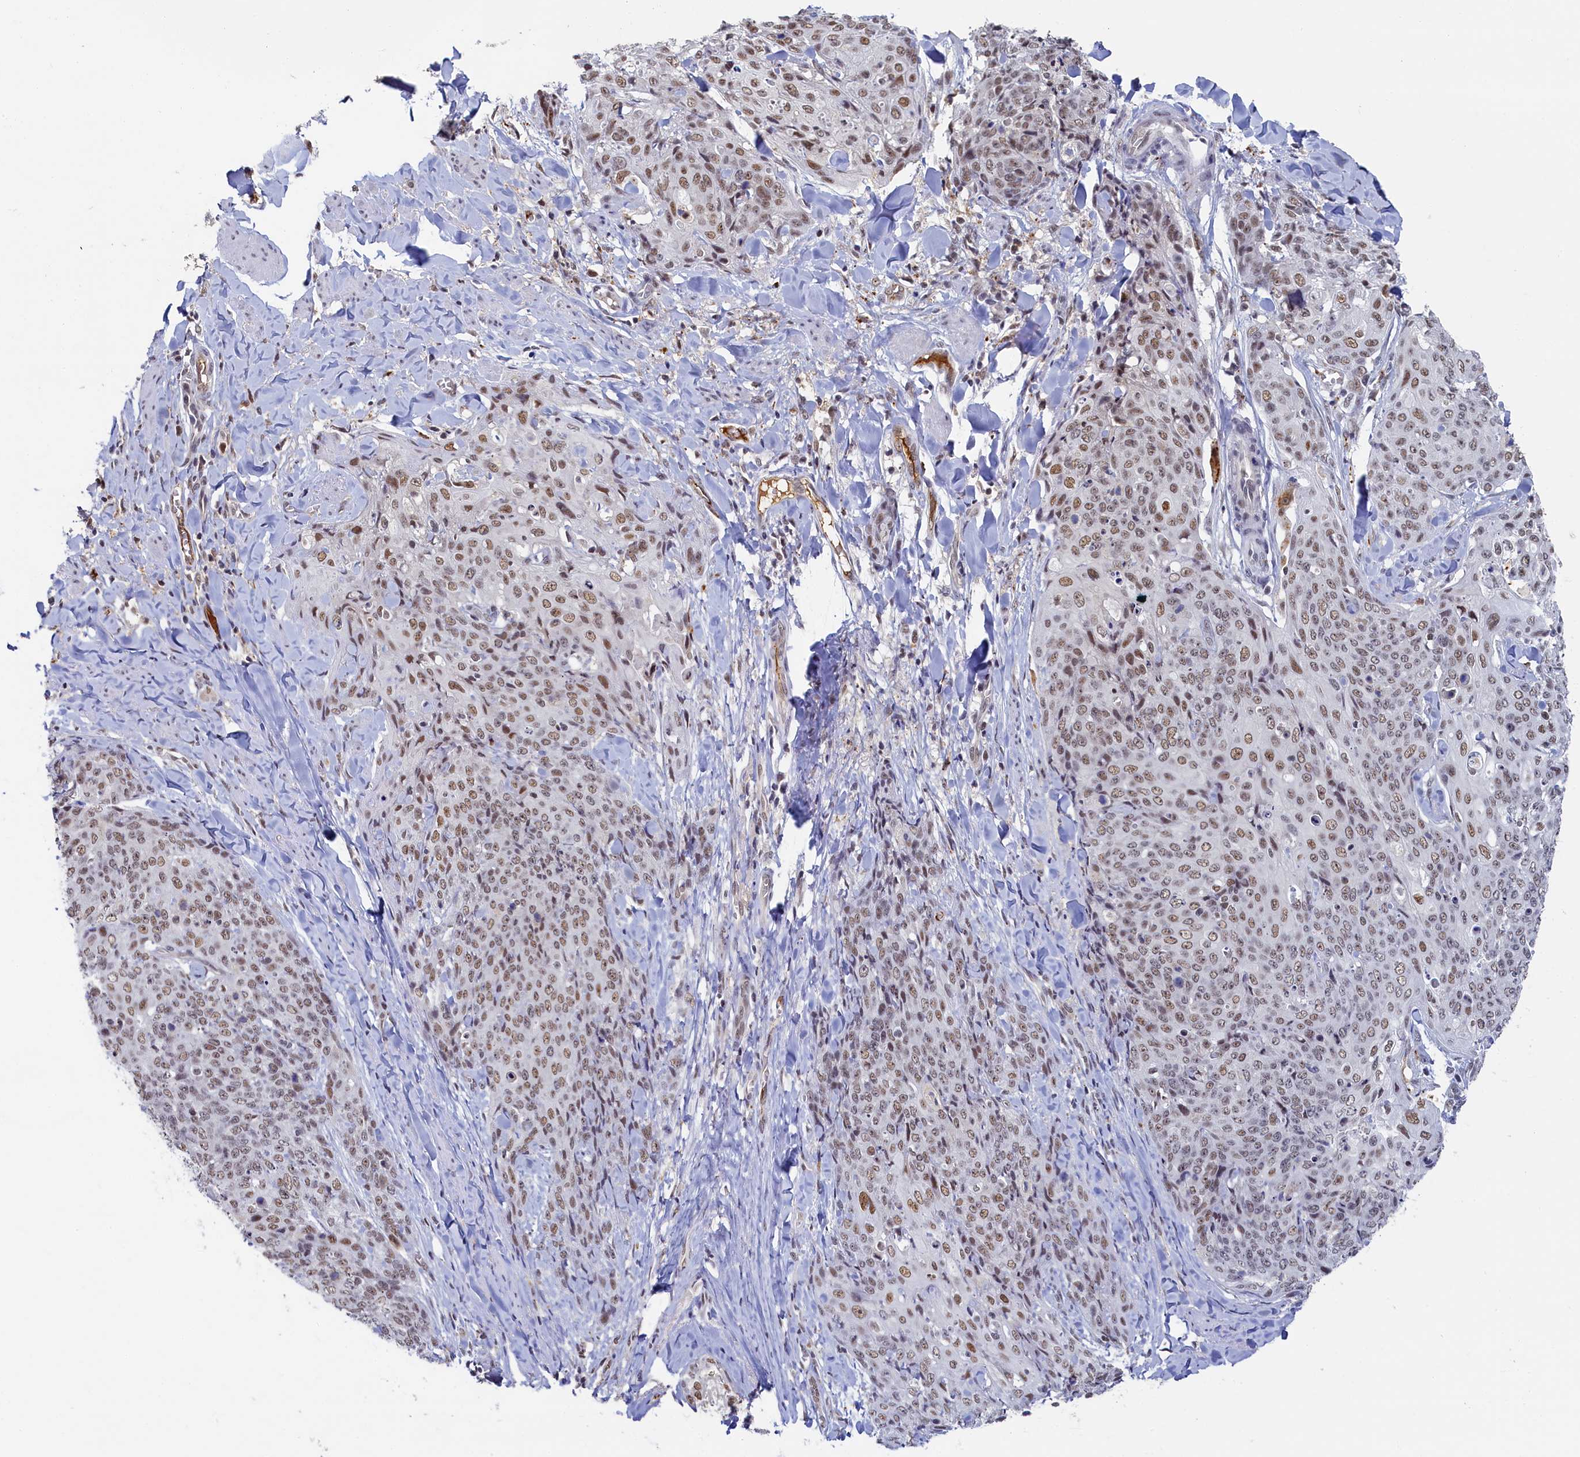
{"staining": {"intensity": "moderate", "quantity": ">75%", "location": "nuclear"}, "tissue": "skin cancer", "cell_type": "Tumor cells", "image_type": "cancer", "snomed": [{"axis": "morphology", "description": "Squamous cell carcinoma, NOS"}, {"axis": "topography", "description": "Skin"}, {"axis": "topography", "description": "Vulva"}], "caption": "An image of skin squamous cell carcinoma stained for a protein displays moderate nuclear brown staining in tumor cells.", "gene": "INTS14", "patient": {"sex": "female", "age": 85}}